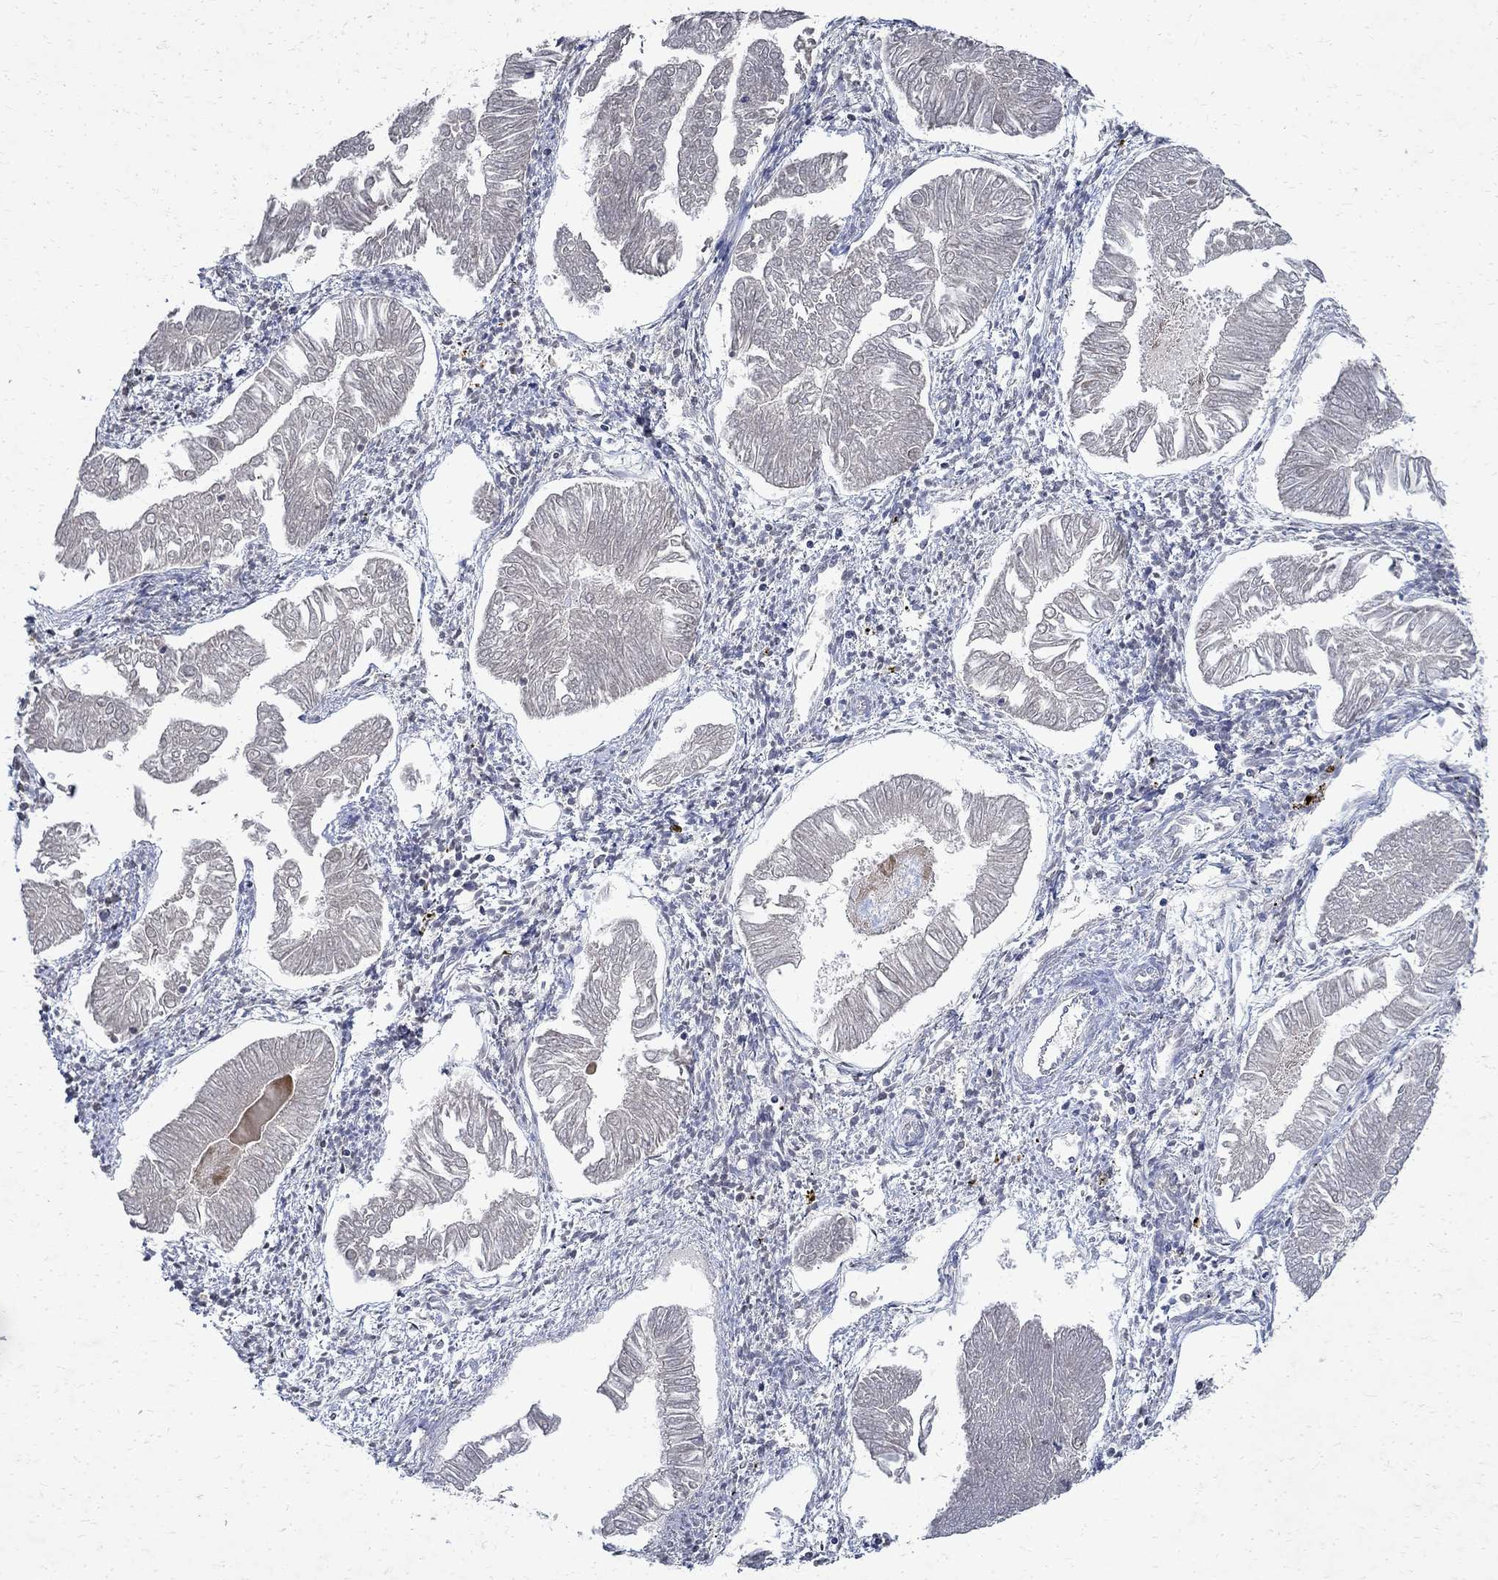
{"staining": {"intensity": "negative", "quantity": "none", "location": "none"}, "tissue": "endometrial cancer", "cell_type": "Tumor cells", "image_type": "cancer", "snomed": [{"axis": "morphology", "description": "Adenocarcinoma, NOS"}, {"axis": "topography", "description": "Endometrium"}], "caption": "IHC histopathology image of neoplastic tissue: adenocarcinoma (endometrial) stained with DAB reveals no significant protein positivity in tumor cells.", "gene": "TMEM169", "patient": {"sex": "female", "age": 53}}